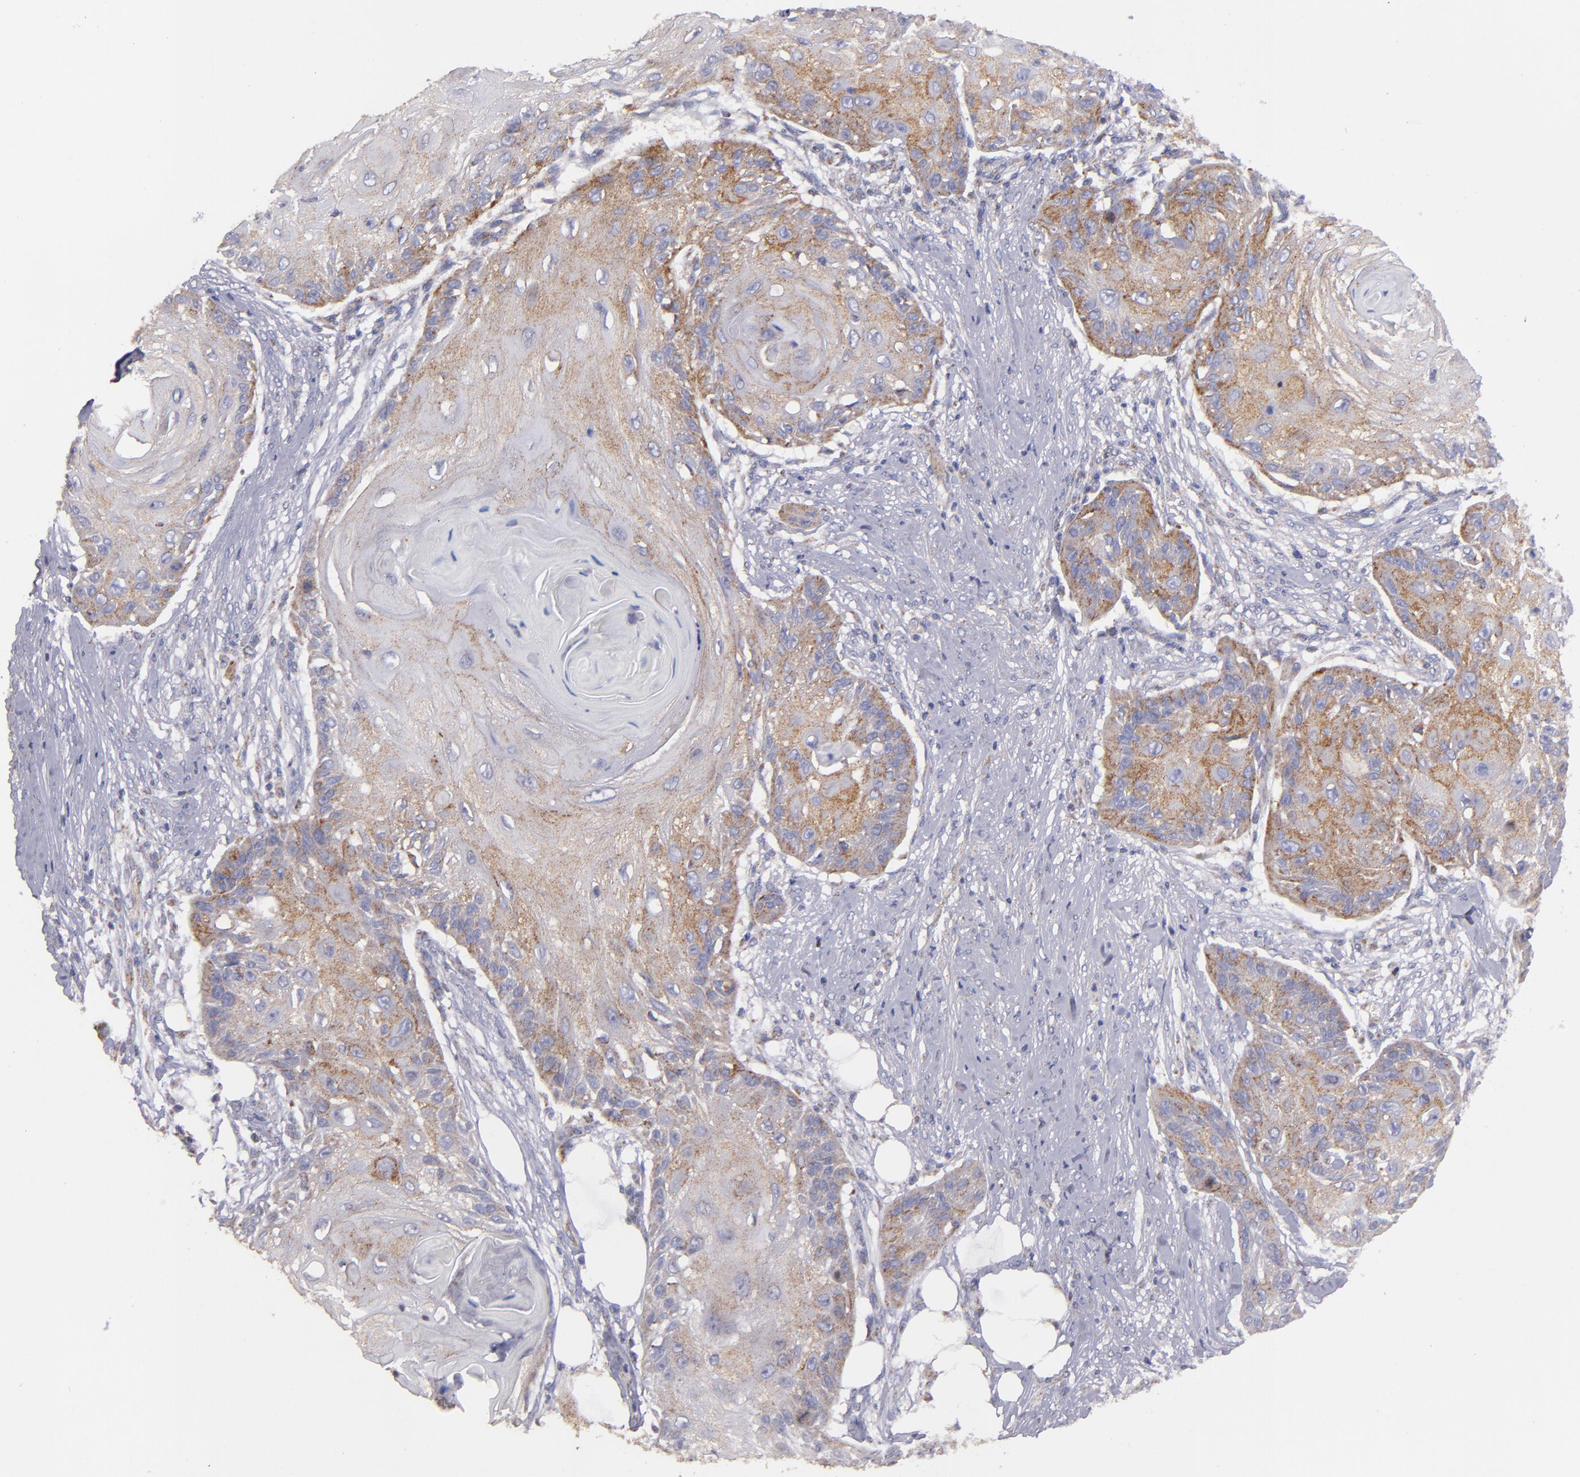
{"staining": {"intensity": "moderate", "quantity": ">75%", "location": "cytoplasmic/membranous"}, "tissue": "skin cancer", "cell_type": "Tumor cells", "image_type": "cancer", "snomed": [{"axis": "morphology", "description": "Squamous cell carcinoma, NOS"}, {"axis": "topography", "description": "Skin"}], "caption": "This image shows immunohistochemistry staining of skin cancer (squamous cell carcinoma), with medium moderate cytoplasmic/membranous expression in approximately >75% of tumor cells.", "gene": "CLTA", "patient": {"sex": "female", "age": 88}}